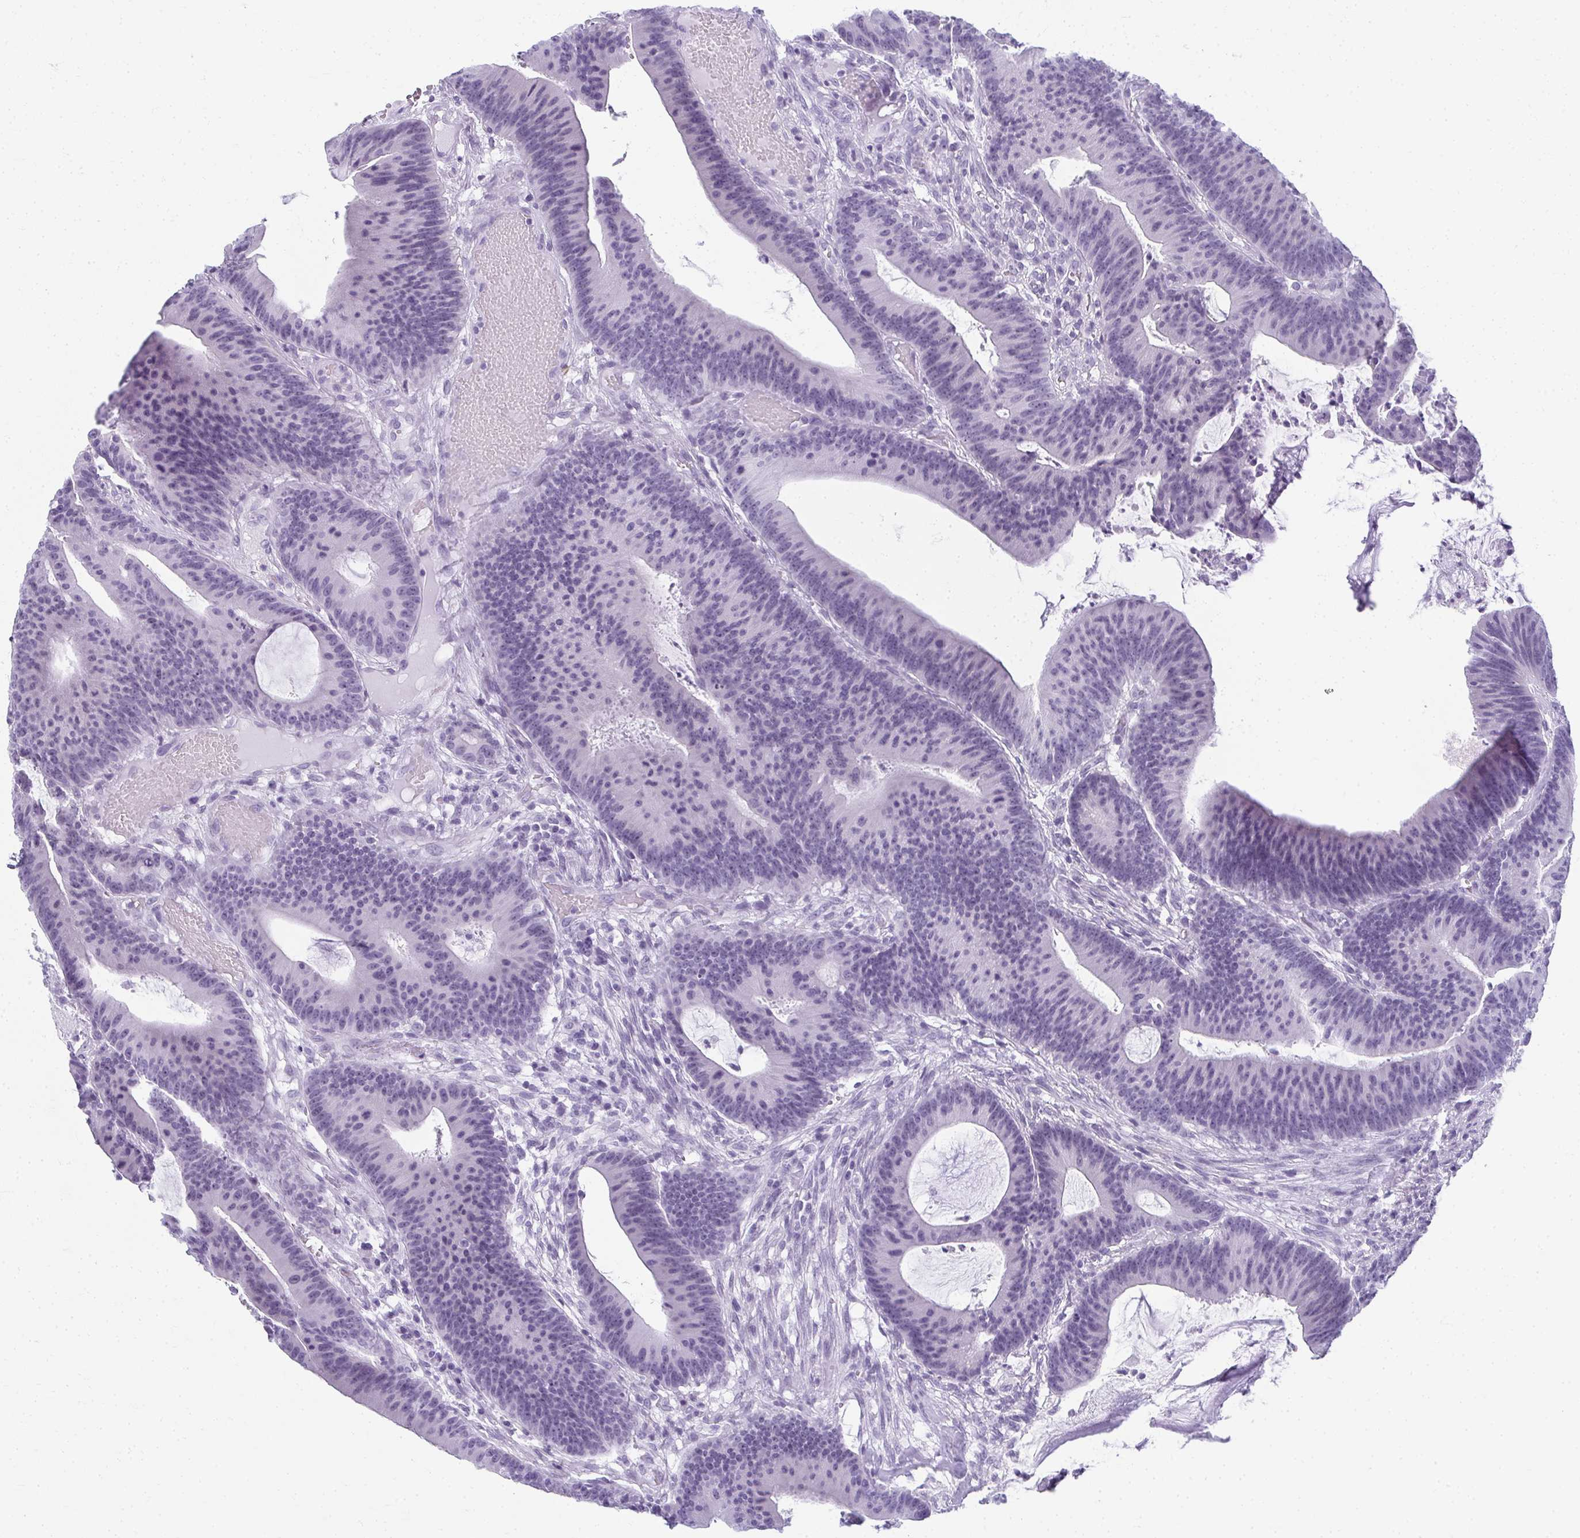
{"staining": {"intensity": "negative", "quantity": "none", "location": "none"}, "tissue": "colorectal cancer", "cell_type": "Tumor cells", "image_type": "cancer", "snomed": [{"axis": "morphology", "description": "Adenocarcinoma, NOS"}, {"axis": "topography", "description": "Colon"}], "caption": "The histopathology image demonstrates no significant staining in tumor cells of colorectal adenocarcinoma.", "gene": "MOBP", "patient": {"sex": "female", "age": 78}}